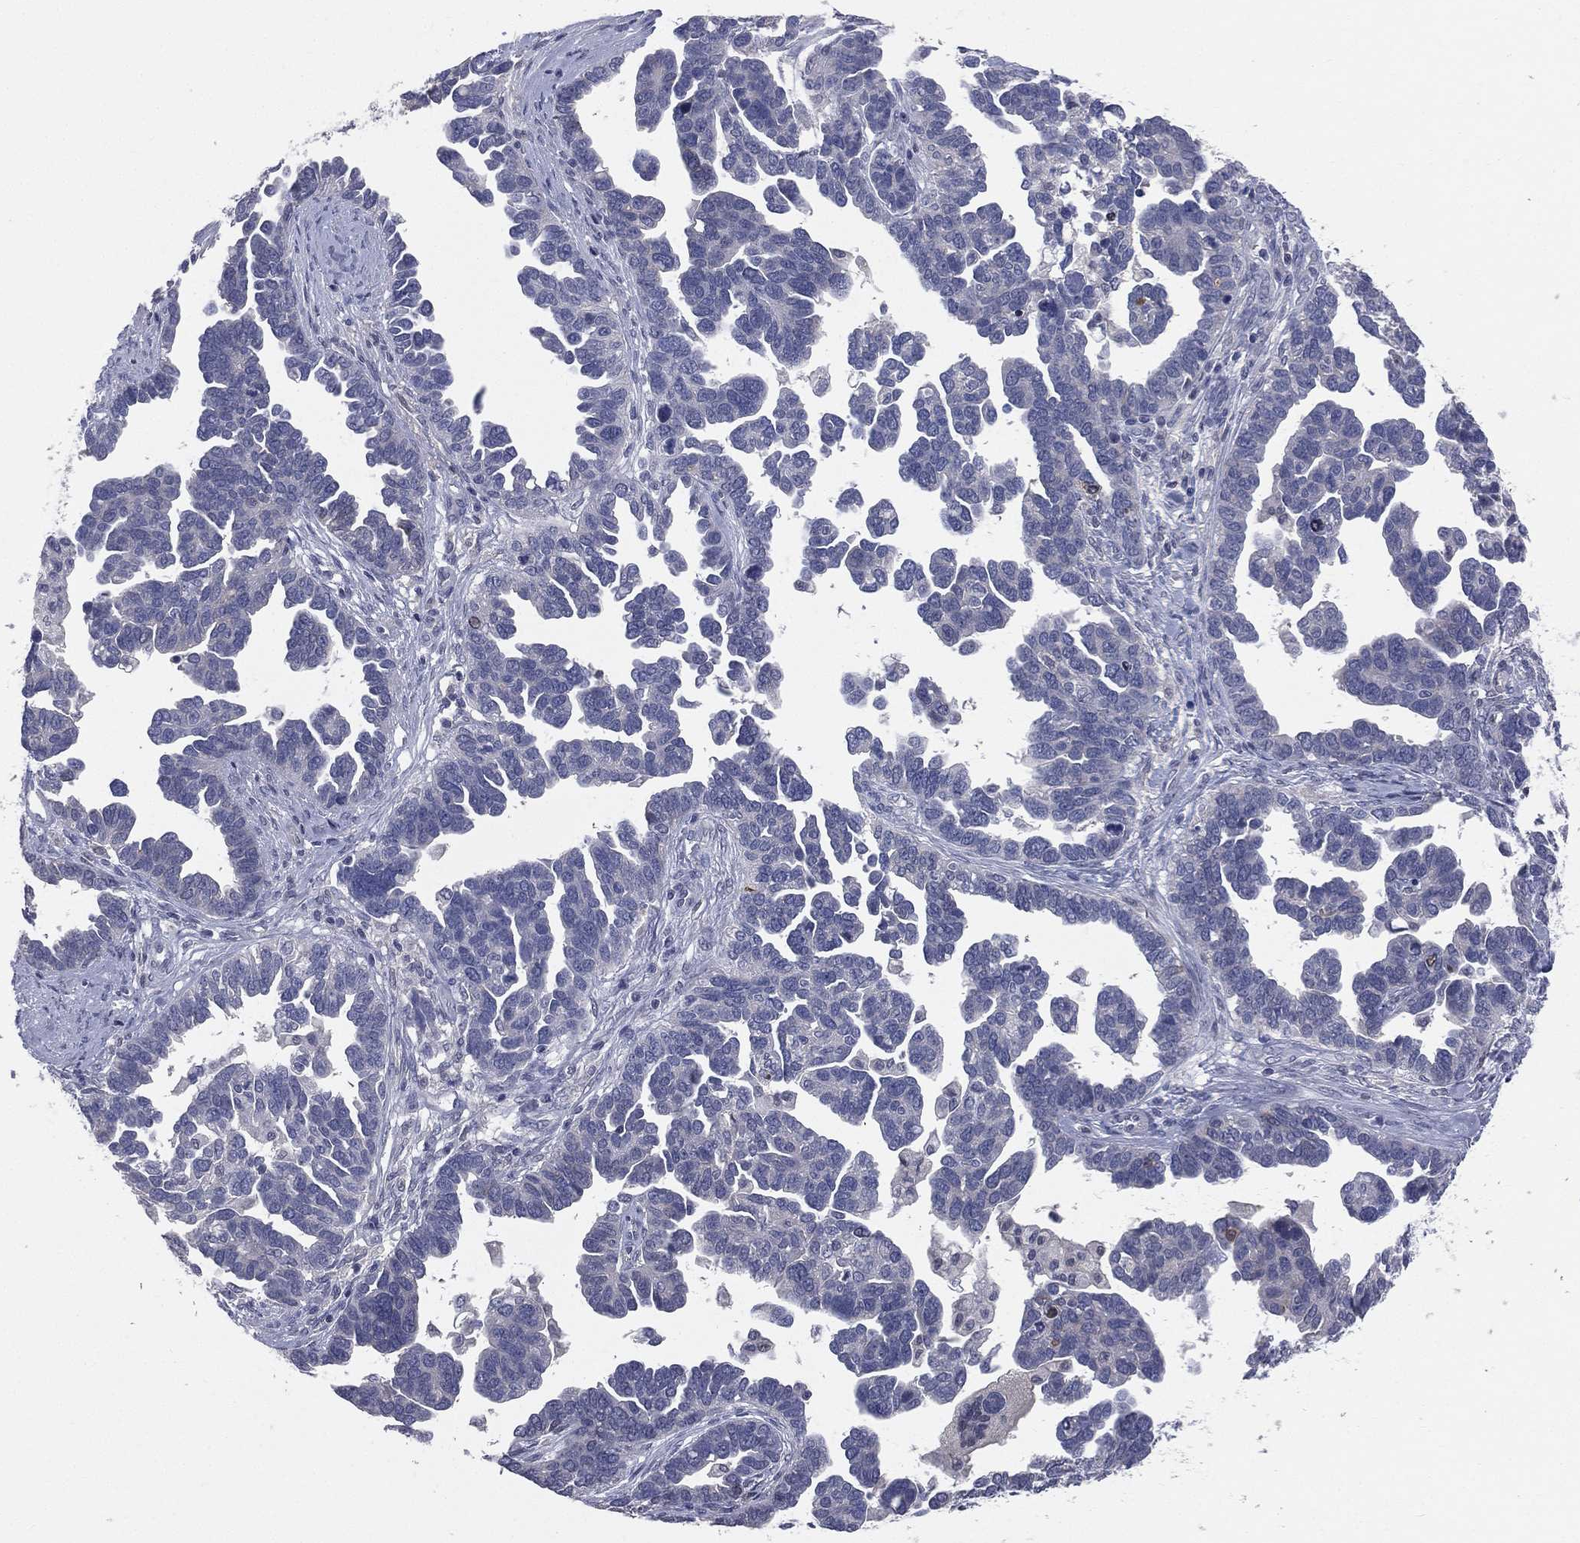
{"staining": {"intensity": "negative", "quantity": "none", "location": "none"}, "tissue": "ovarian cancer", "cell_type": "Tumor cells", "image_type": "cancer", "snomed": [{"axis": "morphology", "description": "Cystadenocarcinoma, serous, NOS"}, {"axis": "topography", "description": "Ovary"}], "caption": "Histopathology image shows no significant protein positivity in tumor cells of ovarian cancer (serous cystadenocarcinoma).", "gene": "DMKN", "patient": {"sex": "female", "age": 54}}